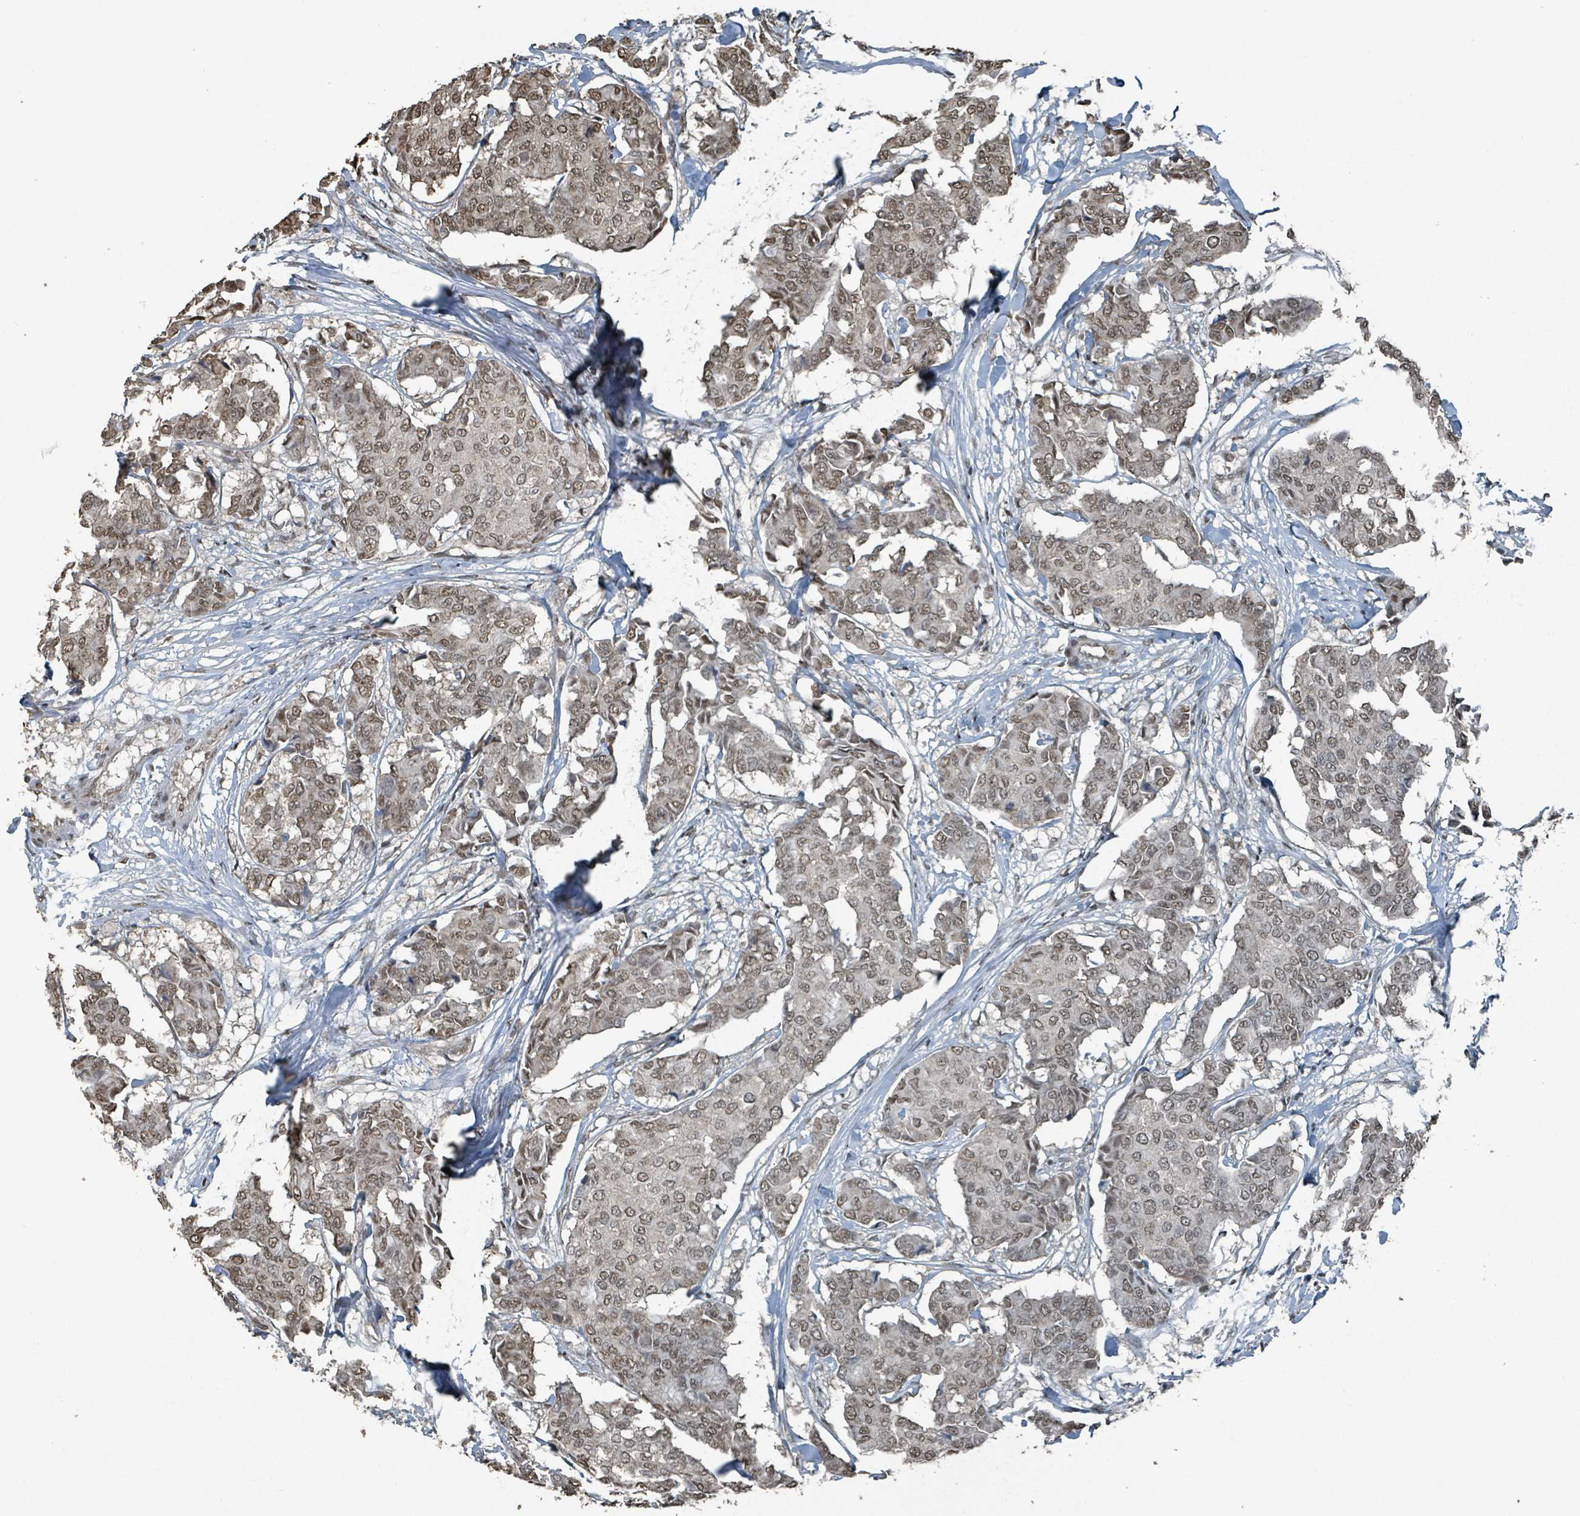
{"staining": {"intensity": "moderate", "quantity": ">75%", "location": "nuclear"}, "tissue": "breast cancer", "cell_type": "Tumor cells", "image_type": "cancer", "snomed": [{"axis": "morphology", "description": "Duct carcinoma"}, {"axis": "topography", "description": "Breast"}], "caption": "Tumor cells display medium levels of moderate nuclear staining in approximately >75% of cells in breast cancer.", "gene": "PHIP", "patient": {"sex": "female", "age": 75}}